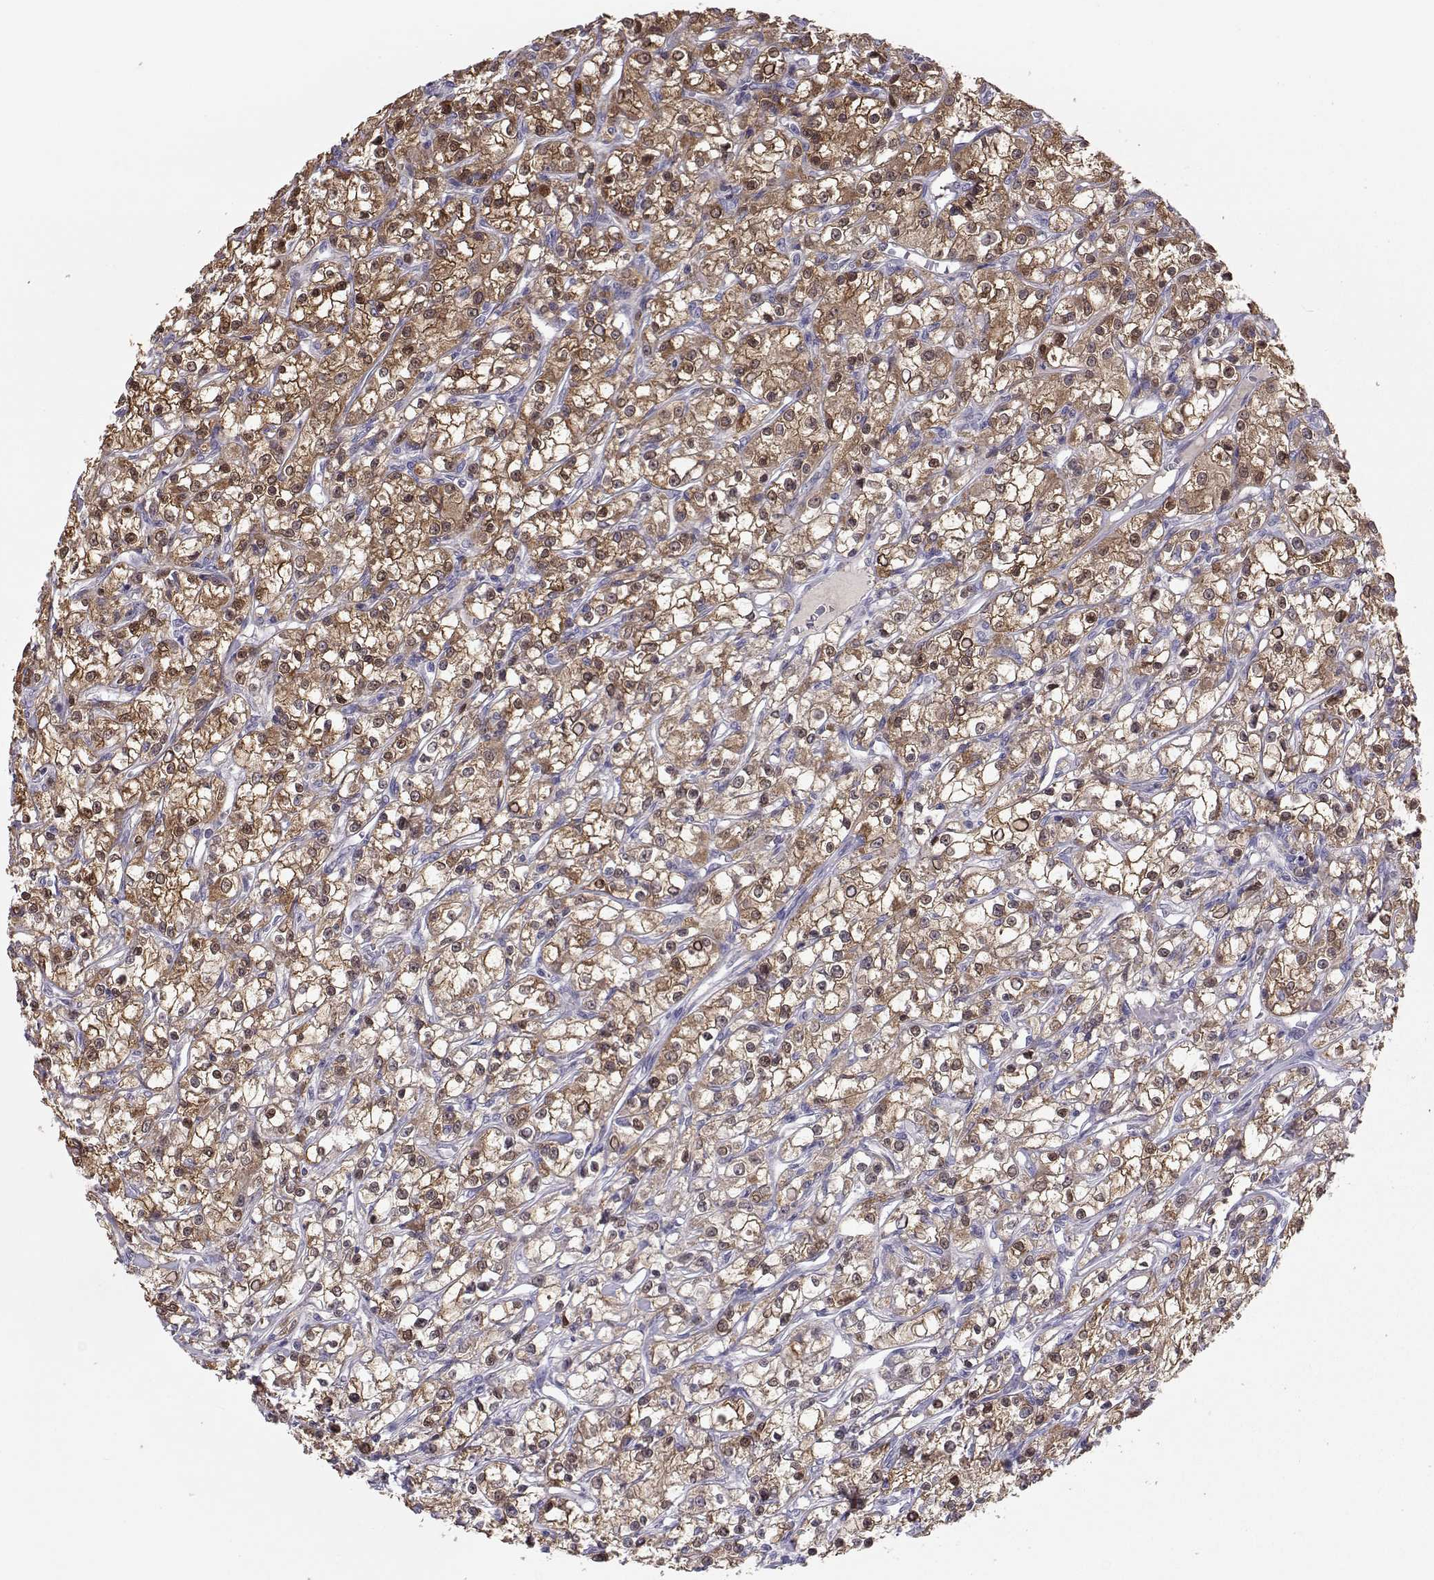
{"staining": {"intensity": "moderate", "quantity": ">75%", "location": "cytoplasmic/membranous"}, "tissue": "renal cancer", "cell_type": "Tumor cells", "image_type": "cancer", "snomed": [{"axis": "morphology", "description": "Adenocarcinoma, NOS"}, {"axis": "topography", "description": "Kidney"}], "caption": "Immunohistochemistry (IHC) of human adenocarcinoma (renal) reveals medium levels of moderate cytoplasmic/membranous staining in approximately >75% of tumor cells.", "gene": "NCAM2", "patient": {"sex": "female", "age": 59}}